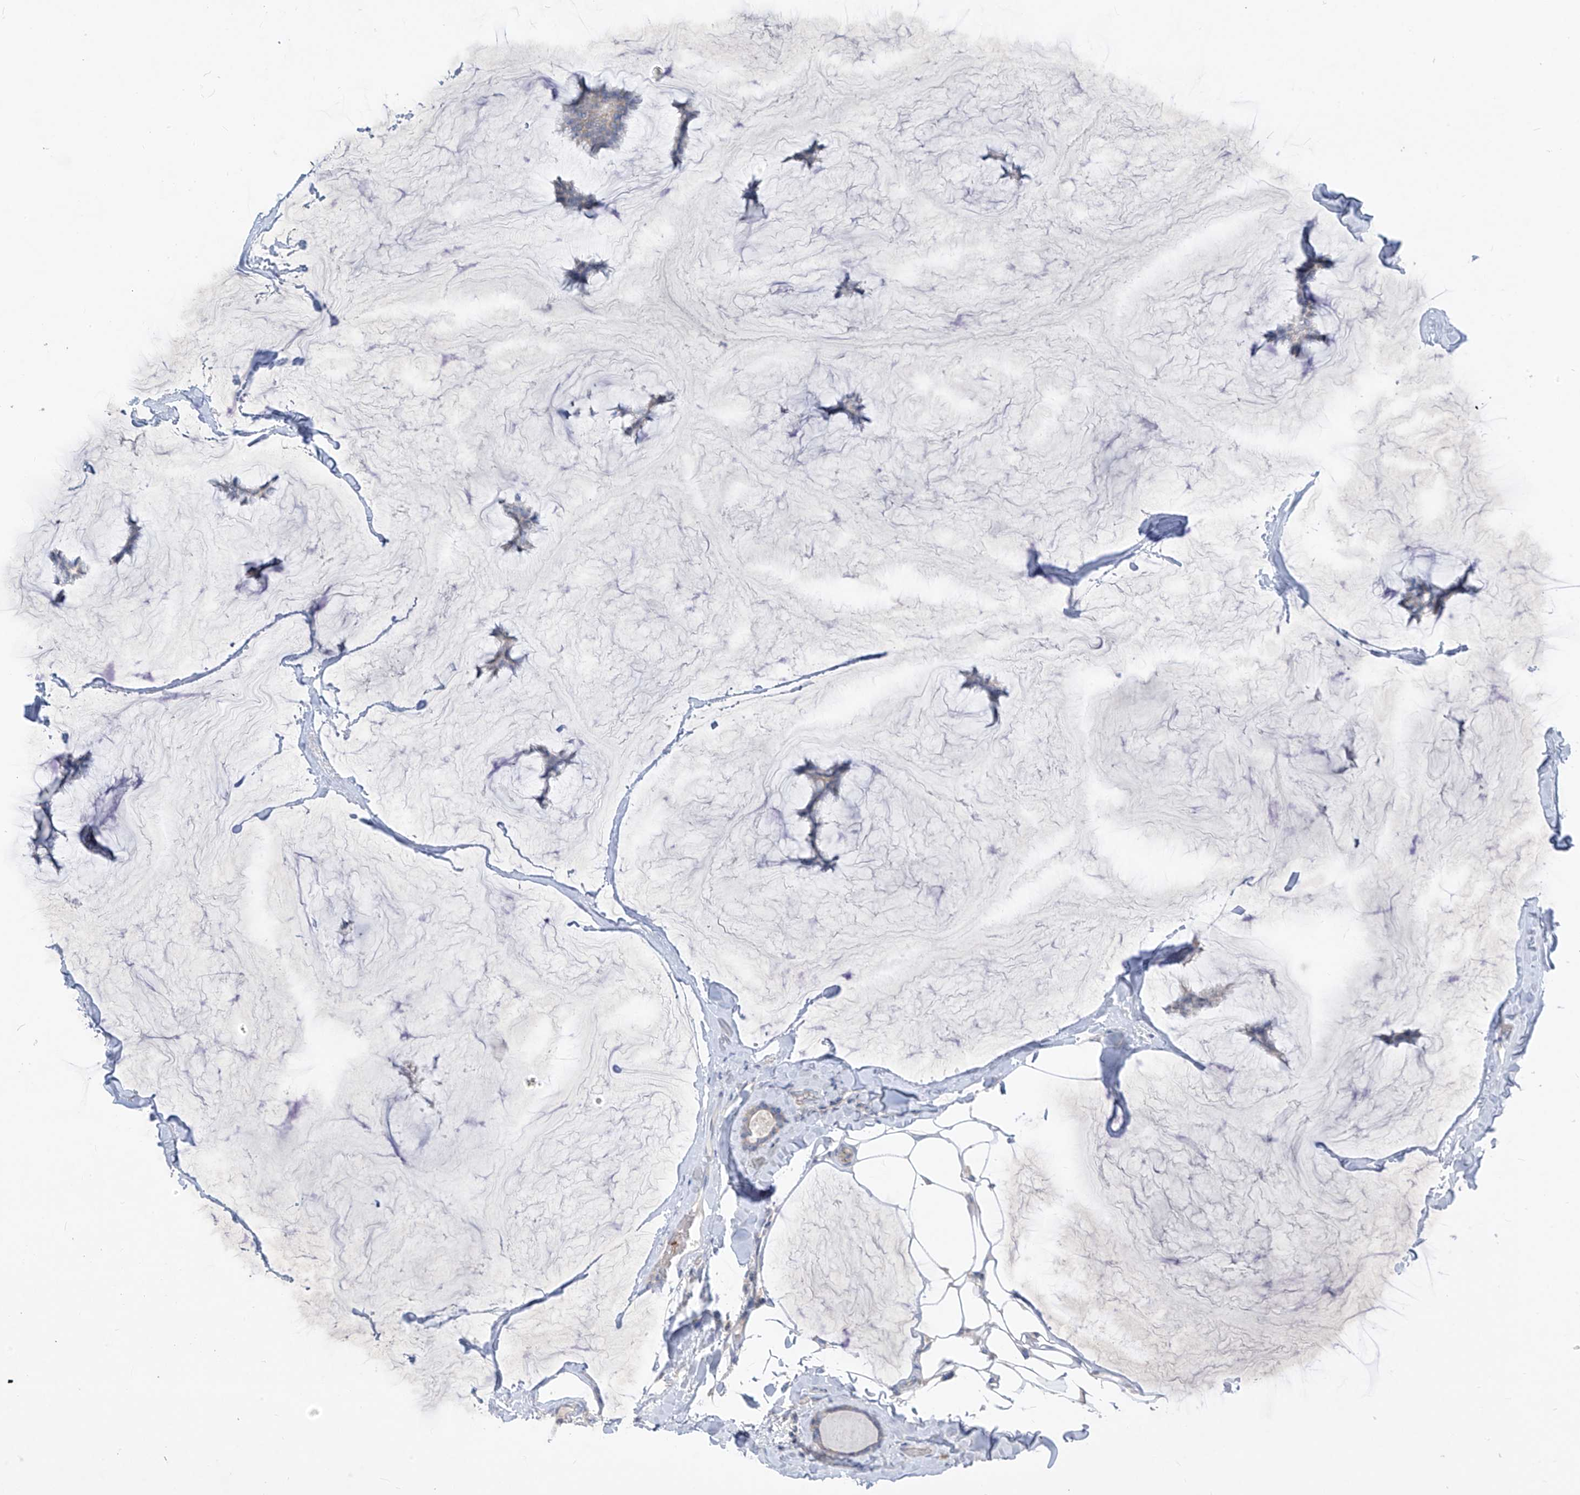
{"staining": {"intensity": "negative", "quantity": "none", "location": "none"}, "tissue": "breast cancer", "cell_type": "Tumor cells", "image_type": "cancer", "snomed": [{"axis": "morphology", "description": "Duct carcinoma"}, {"axis": "topography", "description": "Breast"}], "caption": "Protein analysis of invasive ductal carcinoma (breast) reveals no significant expression in tumor cells.", "gene": "DGKQ", "patient": {"sex": "female", "age": 93}}